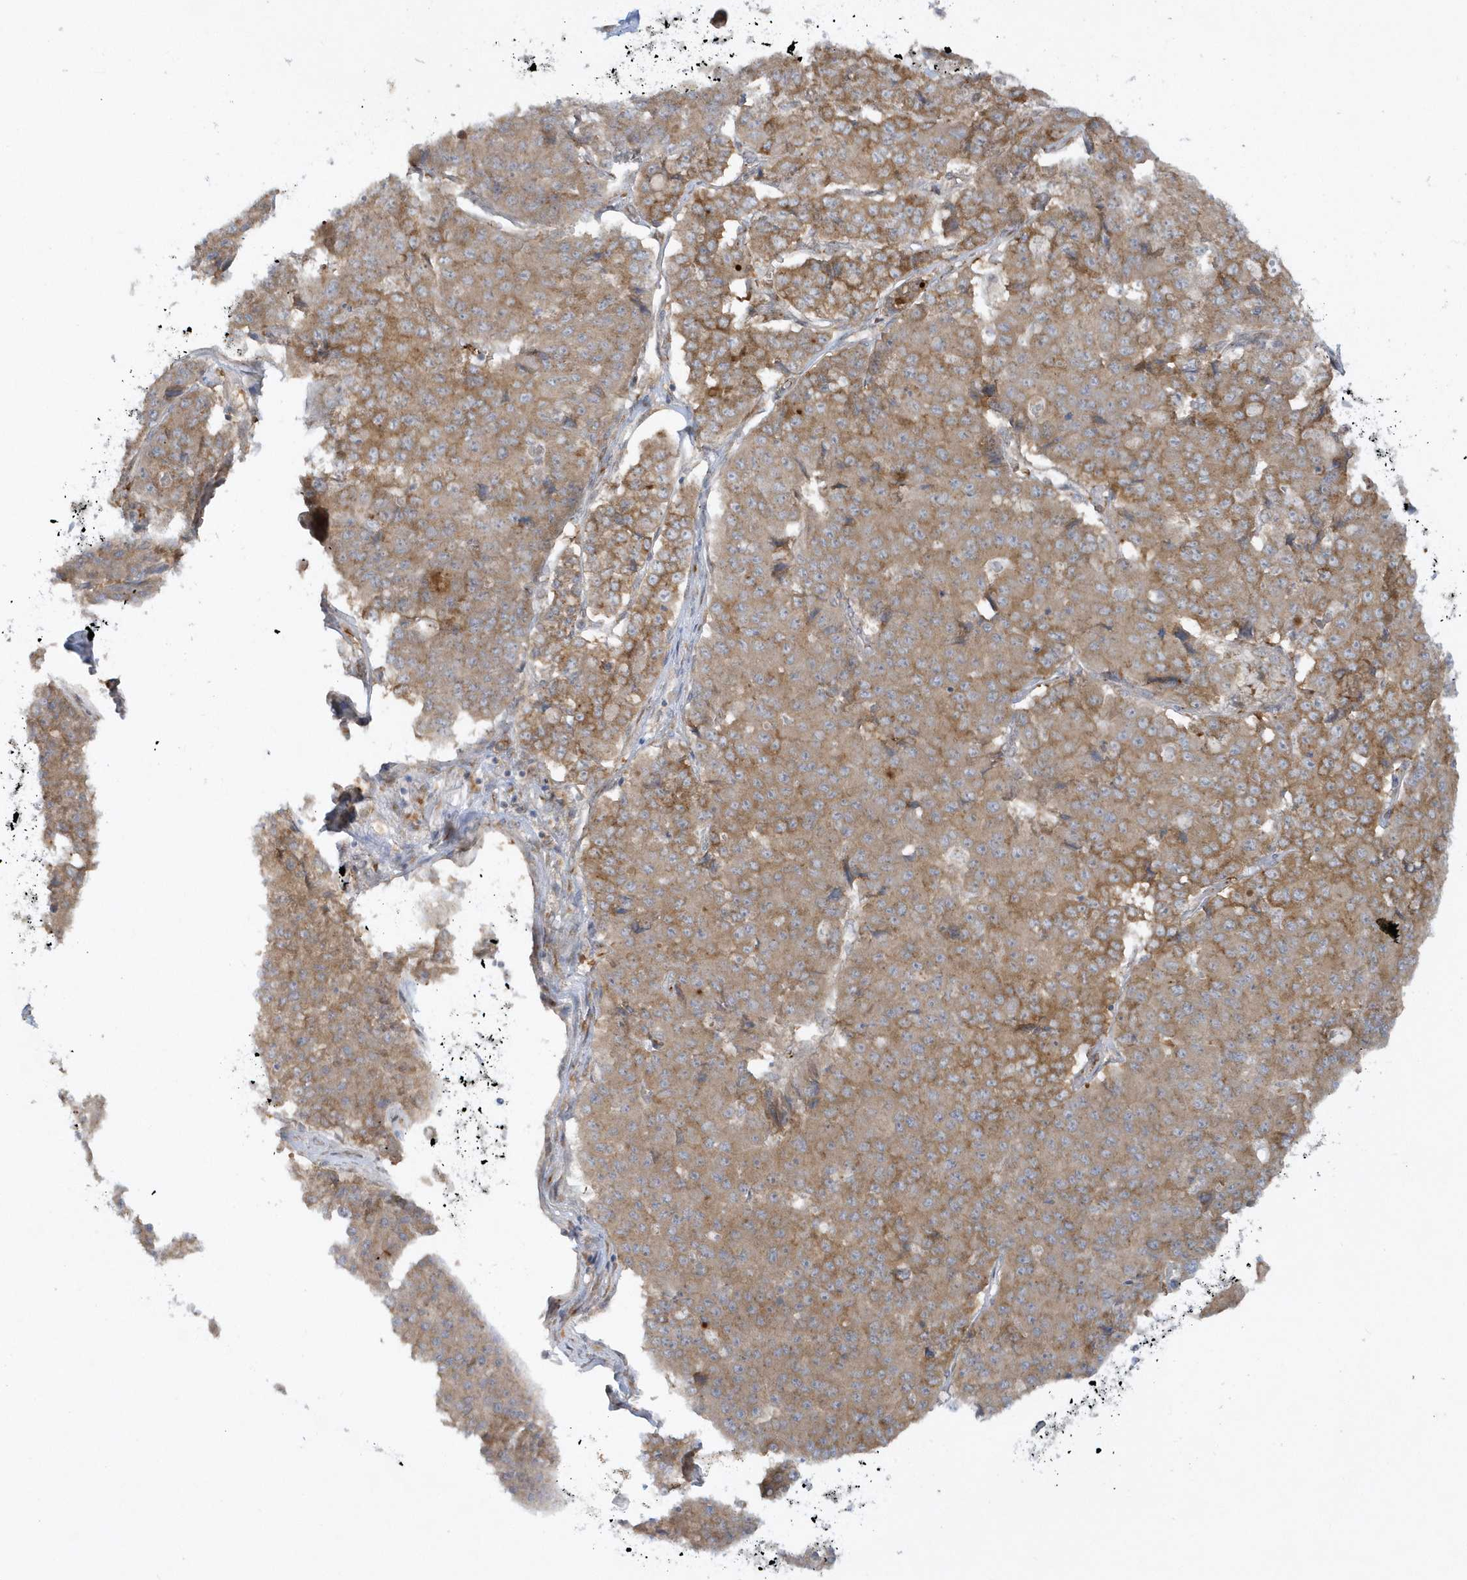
{"staining": {"intensity": "moderate", "quantity": ">75%", "location": "cytoplasmic/membranous"}, "tissue": "pancreatic cancer", "cell_type": "Tumor cells", "image_type": "cancer", "snomed": [{"axis": "morphology", "description": "Adenocarcinoma, NOS"}, {"axis": "topography", "description": "Pancreas"}], "caption": "DAB immunohistochemical staining of human pancreatic cancer reveals moderate cytoplasmic/membranous protein staining in approximately >75% of tumor cells.", "gene": "RPP40", "patient": {"sex": "male", "age": 50}}